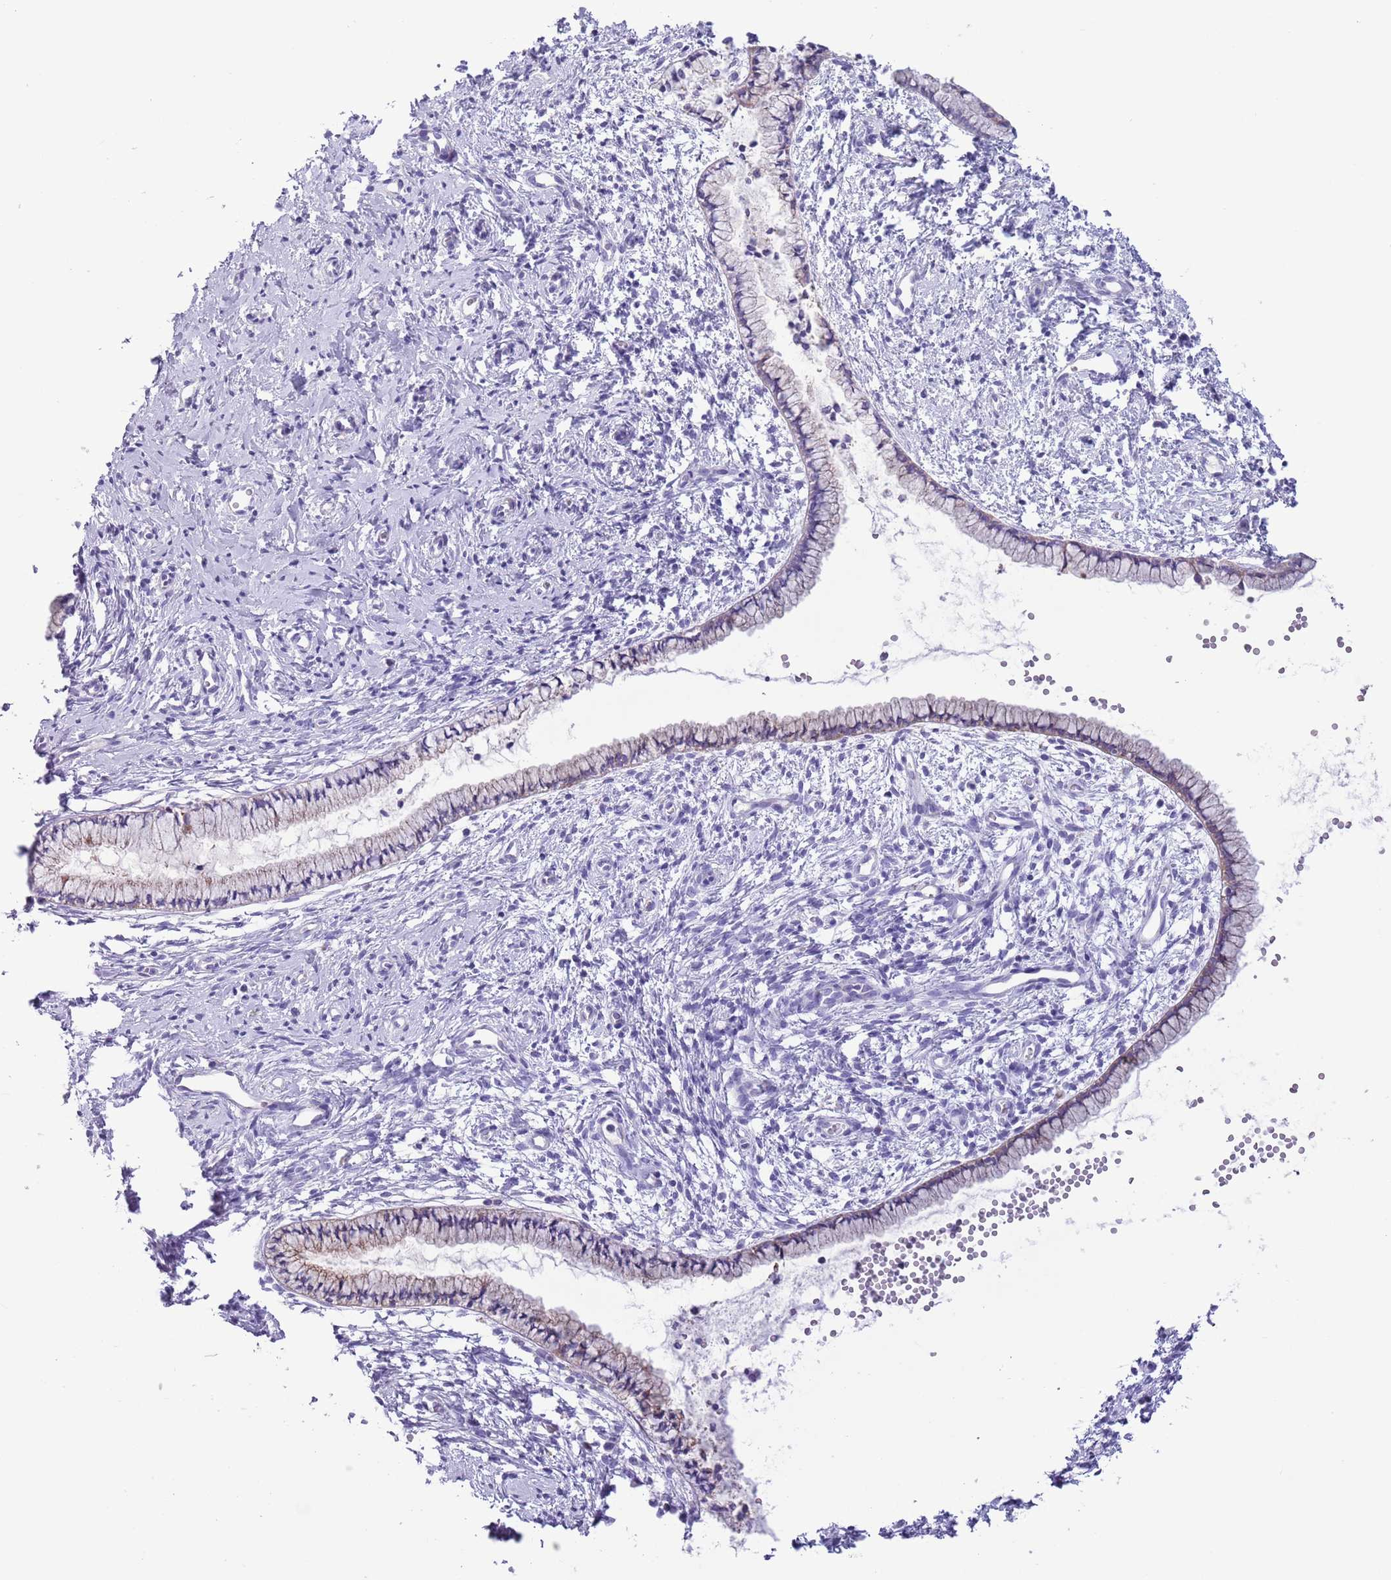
{"staining": {"intensity": "weak", "quantity": "25%-75%", "location": "cytoplasmic/membranous"}, "tissue": "cervix", "cell_type": "Glandular cells", "image_type": "normal", "snomed": [{"axis": "morphology", "description": "Normal tissue, NOS"}, {"axis": "topography", "description": "Cervix"}], "caption": "A micrograph of cervix stained for a protein exhibits weak cytoplasmic/membranous brown staining in glandular cells.", "gene": "ATP6V1B1", "patient": {"sex": "female", "age": 57}}